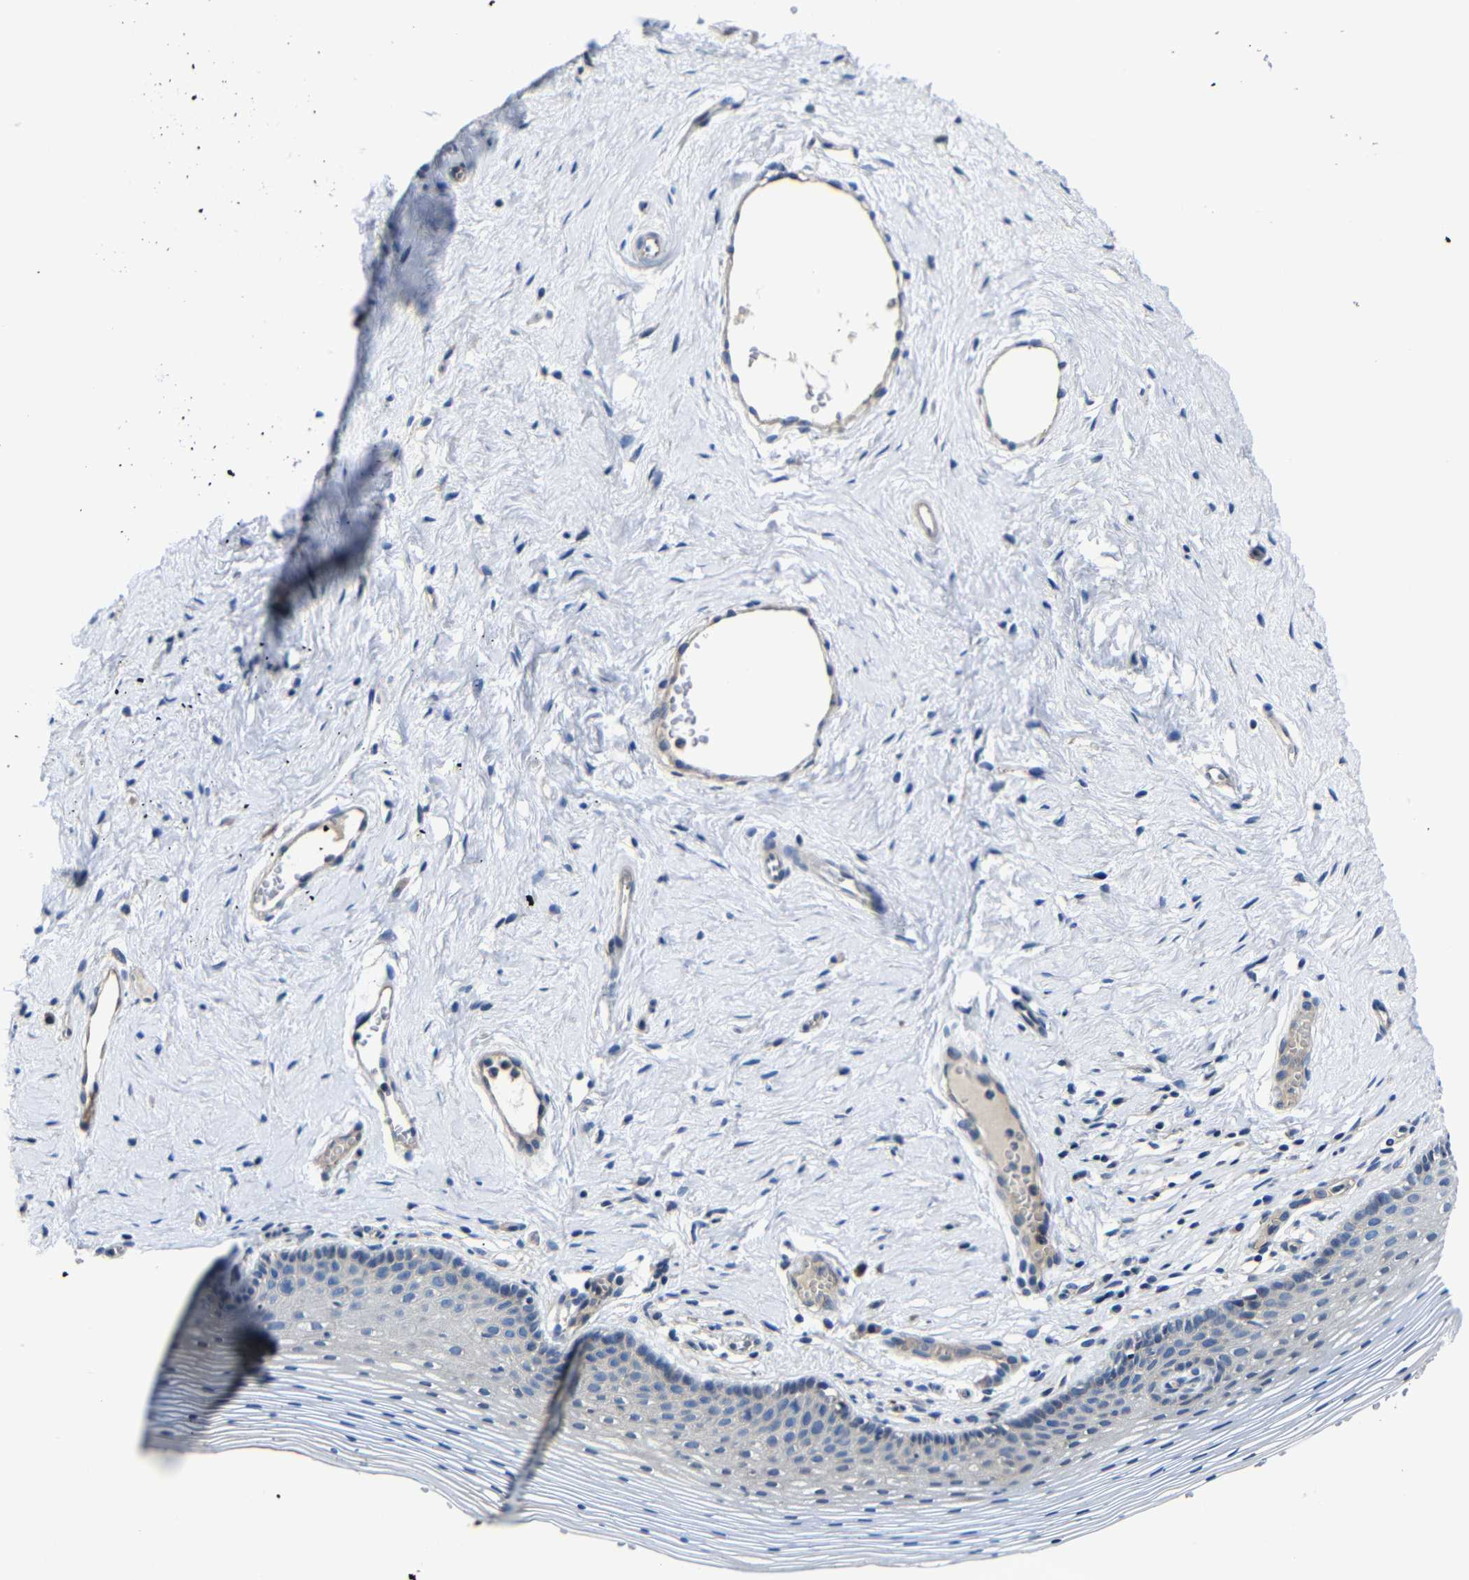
{"staining": {"intensity": "negative", "quantity": "none", "location": "none"}, "tissue": "vagina", "cell_type": "Squamous epithelial cells", "image_type": "normal", "snomed": [{"axis": "morphology", "description": "Normal tissue, NOS"}, {"axis": "topography", "description": "Vagina"}], "caption": "High magnification brightfield microscopy of benign vagina stained with DAB (3,3'-diaminobenzidine) (brown) and counterstained with hematoxylin (blue): squamous epithelial cells show no significant positivity. The staining is performed using DAB brown chromogen with nuclei counter-stained in using hematoxylin.", "gene": "AFDN", "patient": {"sex": "female", "age": 32}}